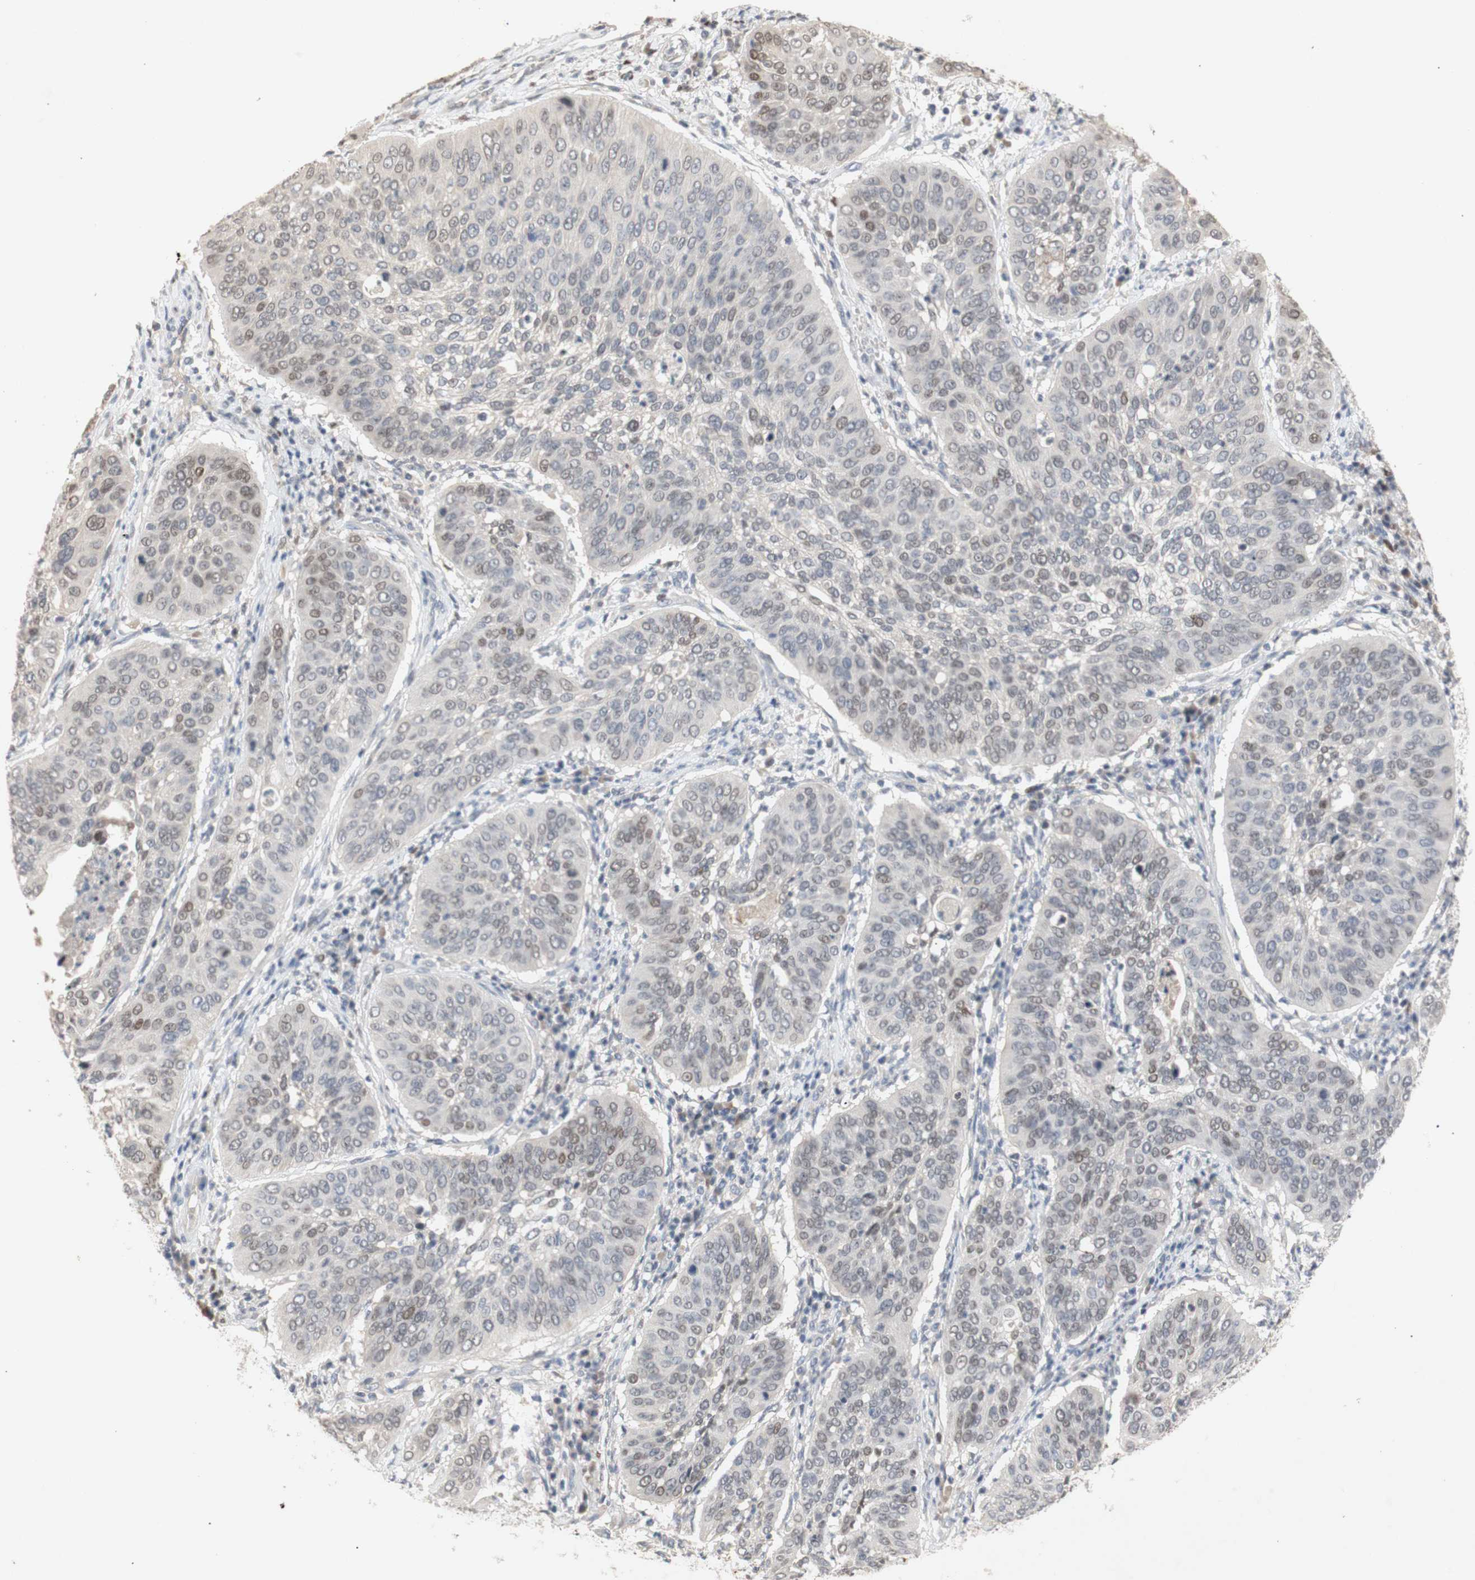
{"staining": {"intensity": "moderate", "quantity": "25%-75%", "location": "nuclear"}, "tissue": "cervical cancer", "cell_type": "Tumor cells", "image_type": "cancer", "snomed": [{"axis": "morphology", "description": "Normal tissue, NOS"}, {"axis": "morphology", "description": "Squamous cell carcinoma, NOS"}, {"axis": "topography", "description": "Cervix"}], "caption": "An image of human cervical cancer stained for a protein displays moderate nuclear brown staining in tumor cells. The staining was performed using DAB, with brown indicating positive protein expression. Nuclei are stained blue with hematoxylin.", "gene": "FOSB", "patient": {"sex": "female", "age": 39}}